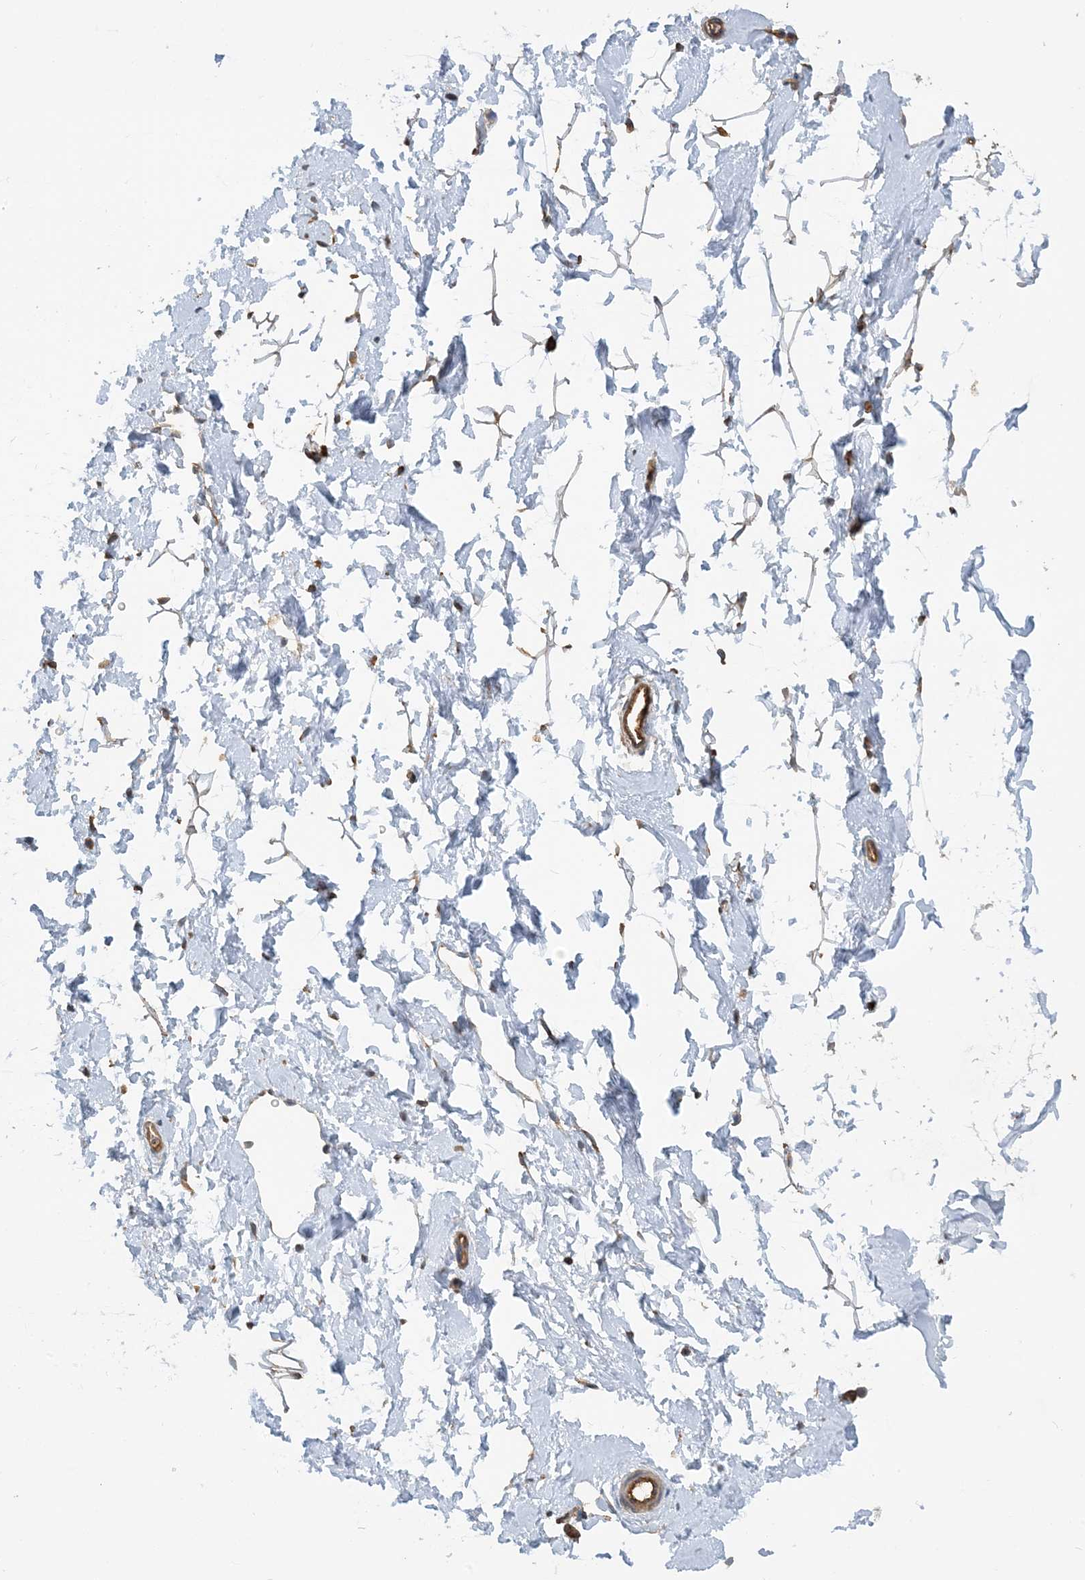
{"staining": {"intensity": "moderate", "quantity": "<25%", "location": "cytoplasmic/membranous"}, "tissue": "adipose tissue", "cell_type": "Adipocytes", "image_type": "normal", "snomed": [{"axis": "morphology", "description": "Normal tissue, NOS"}, {"axis": "topography", "description": "Breast"}], "caption": "Protein staining of benign adipose tissue demonstrates moderate cytoplasmic/membranous positivity in about <25% of adipocytes.", "gene": "SFMBT2", "patient": {"sex": "female", "age": 23}}